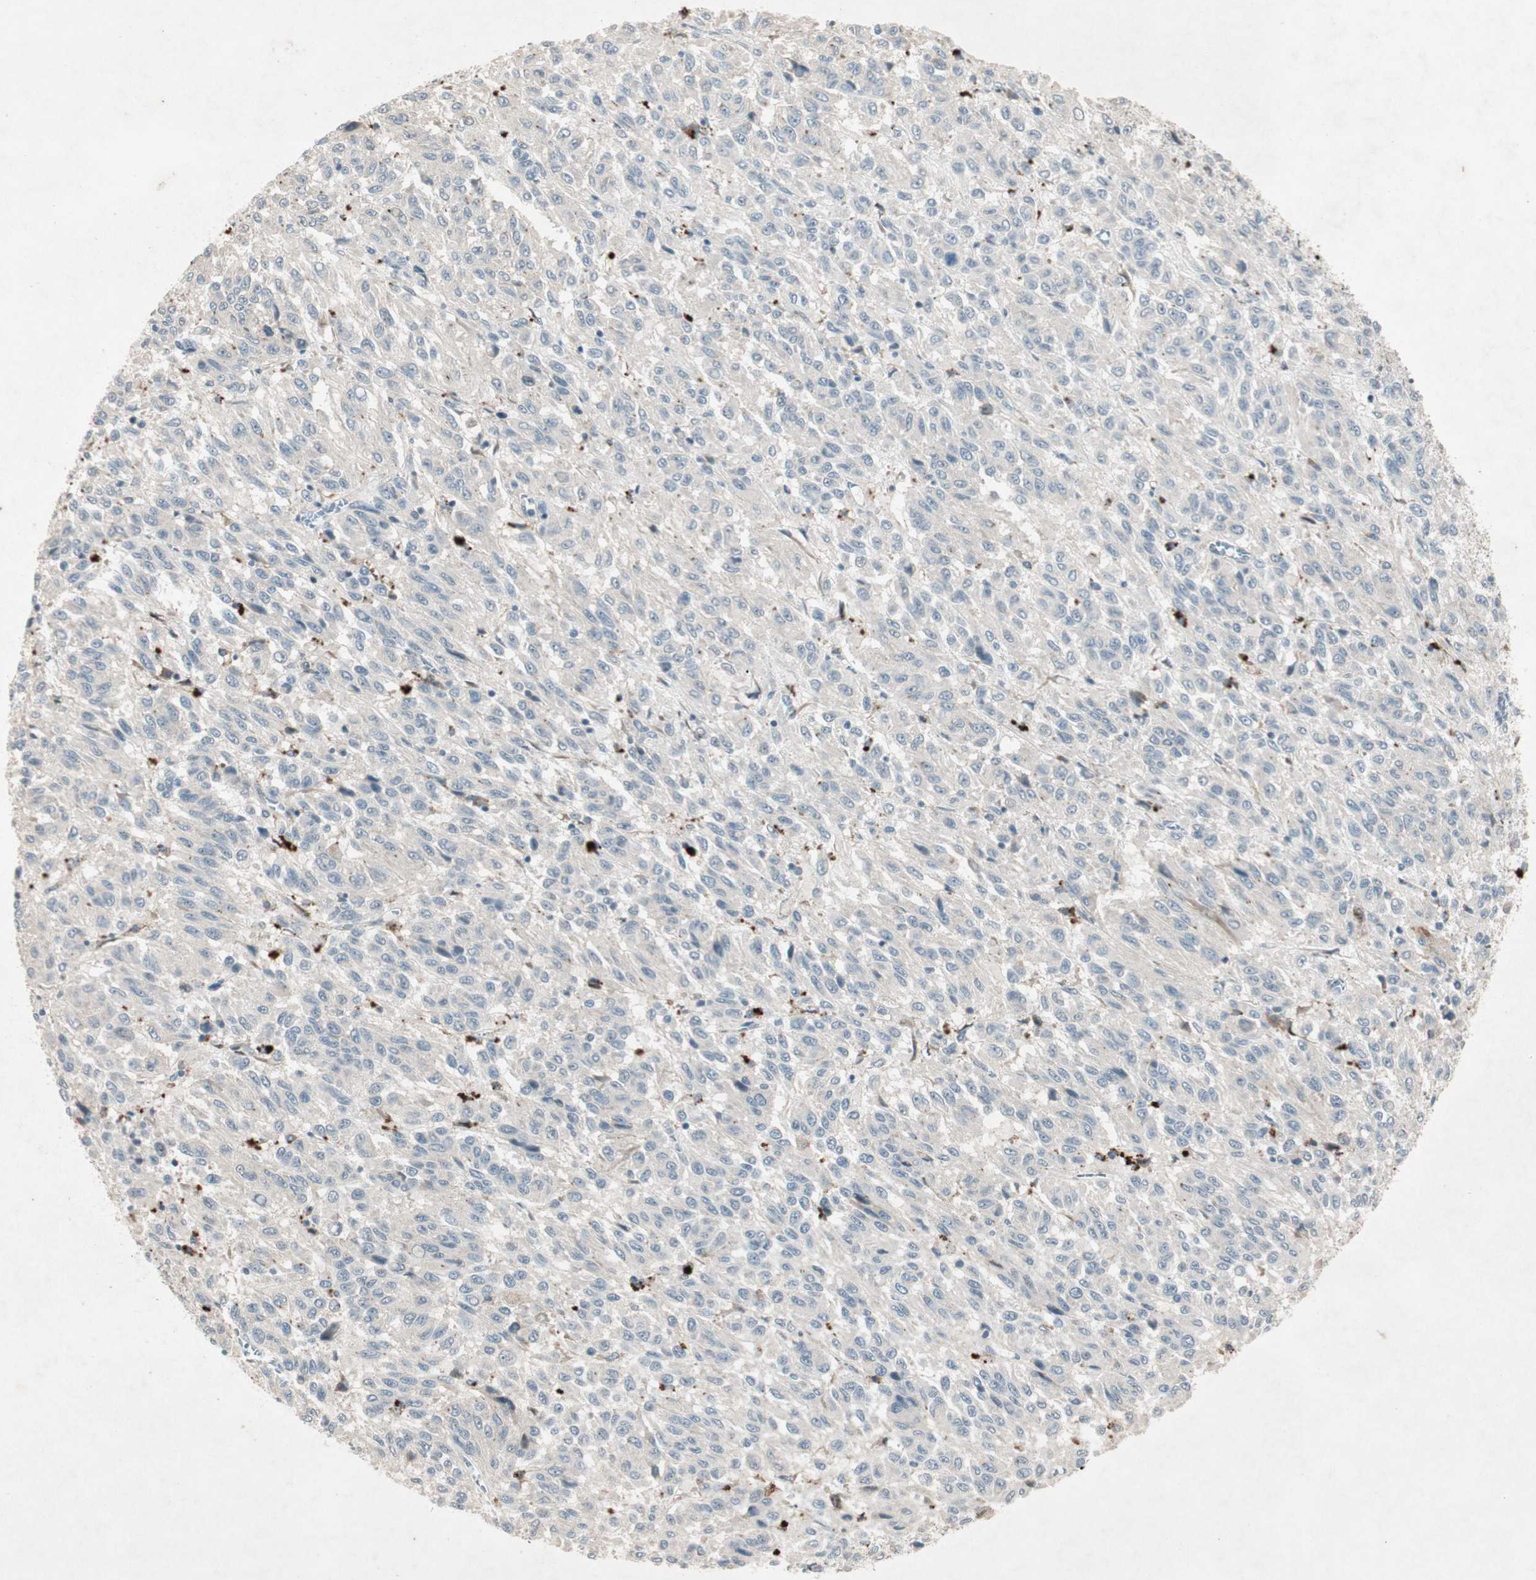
{"staining": {"intensity": "negative", "quantity": "none", "location": "none"}, "tissue": "melanoma", "cell_type": "Tumor cells", "image_type": "cancer", "snomed": [{"axis": "morphology", "description": "Malignant melanoma, Metastatic site"}, {"axis": "topography", "description": "Lung"}], "caption": "Immunohistochemistry (IHC) of malignant melanoma (metastatic site) shows no expression in tumor cells.", "gene": "RNGTT", "patient": {"sex": "male", "age": 64}}